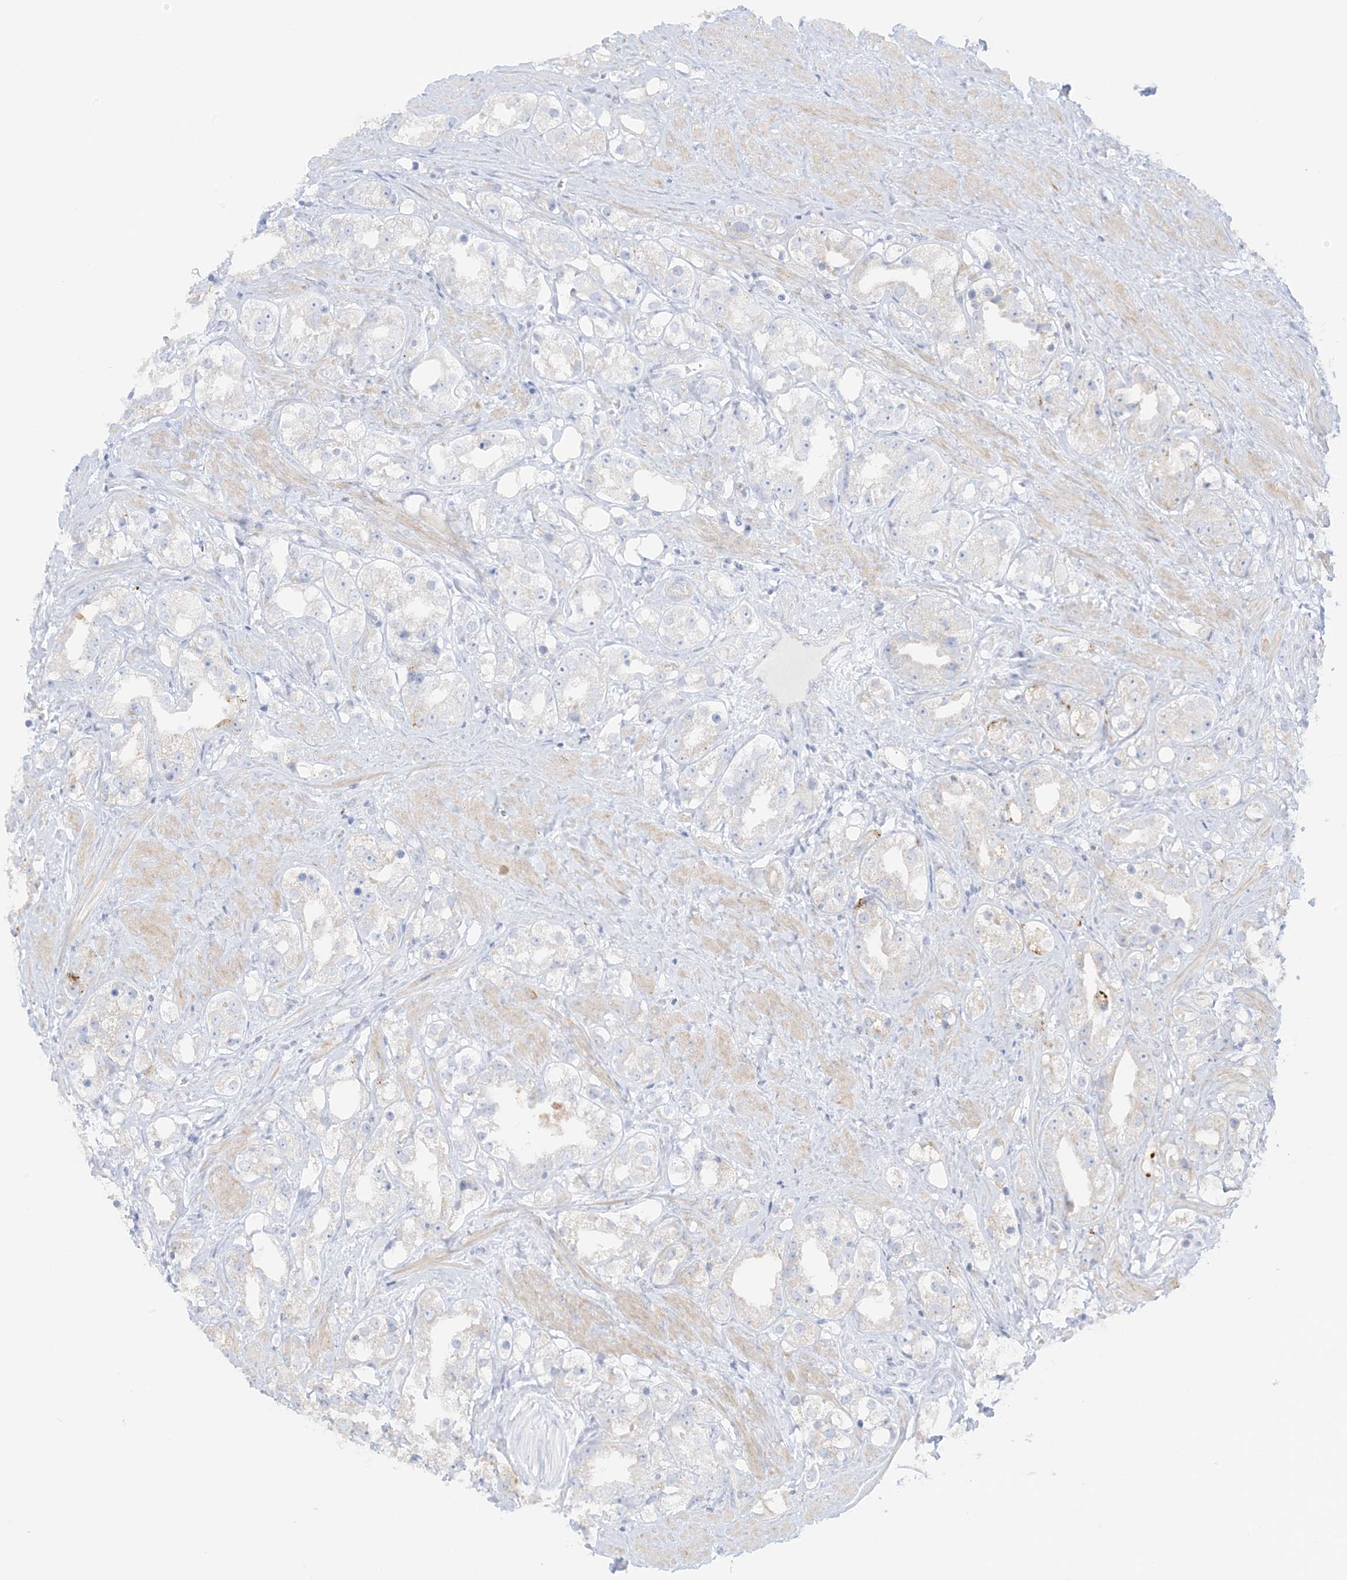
{"staining": {"intensity": "negative", "quantity": "none", "location": "none"}, "tissue": "prostate cancer", "cell_type": "Tumor cells", "image_type": "cancer", "snomed": [{"axis": "morphology", "description": "Adenocarcinoma, NOS"}, {"axis": "topography", "description": "Prostate"}], "caption": "Immunohistochemistry (IHC) histopathology image of neoplastic tissue: adenocarcinoma (prostate) stained with DAB (3,3'-diaminobenzidine) shows no significant protein positivity in tumor cells.", "gene": "SLC26A3", "patient": {"sex": "male", "age": 79}}